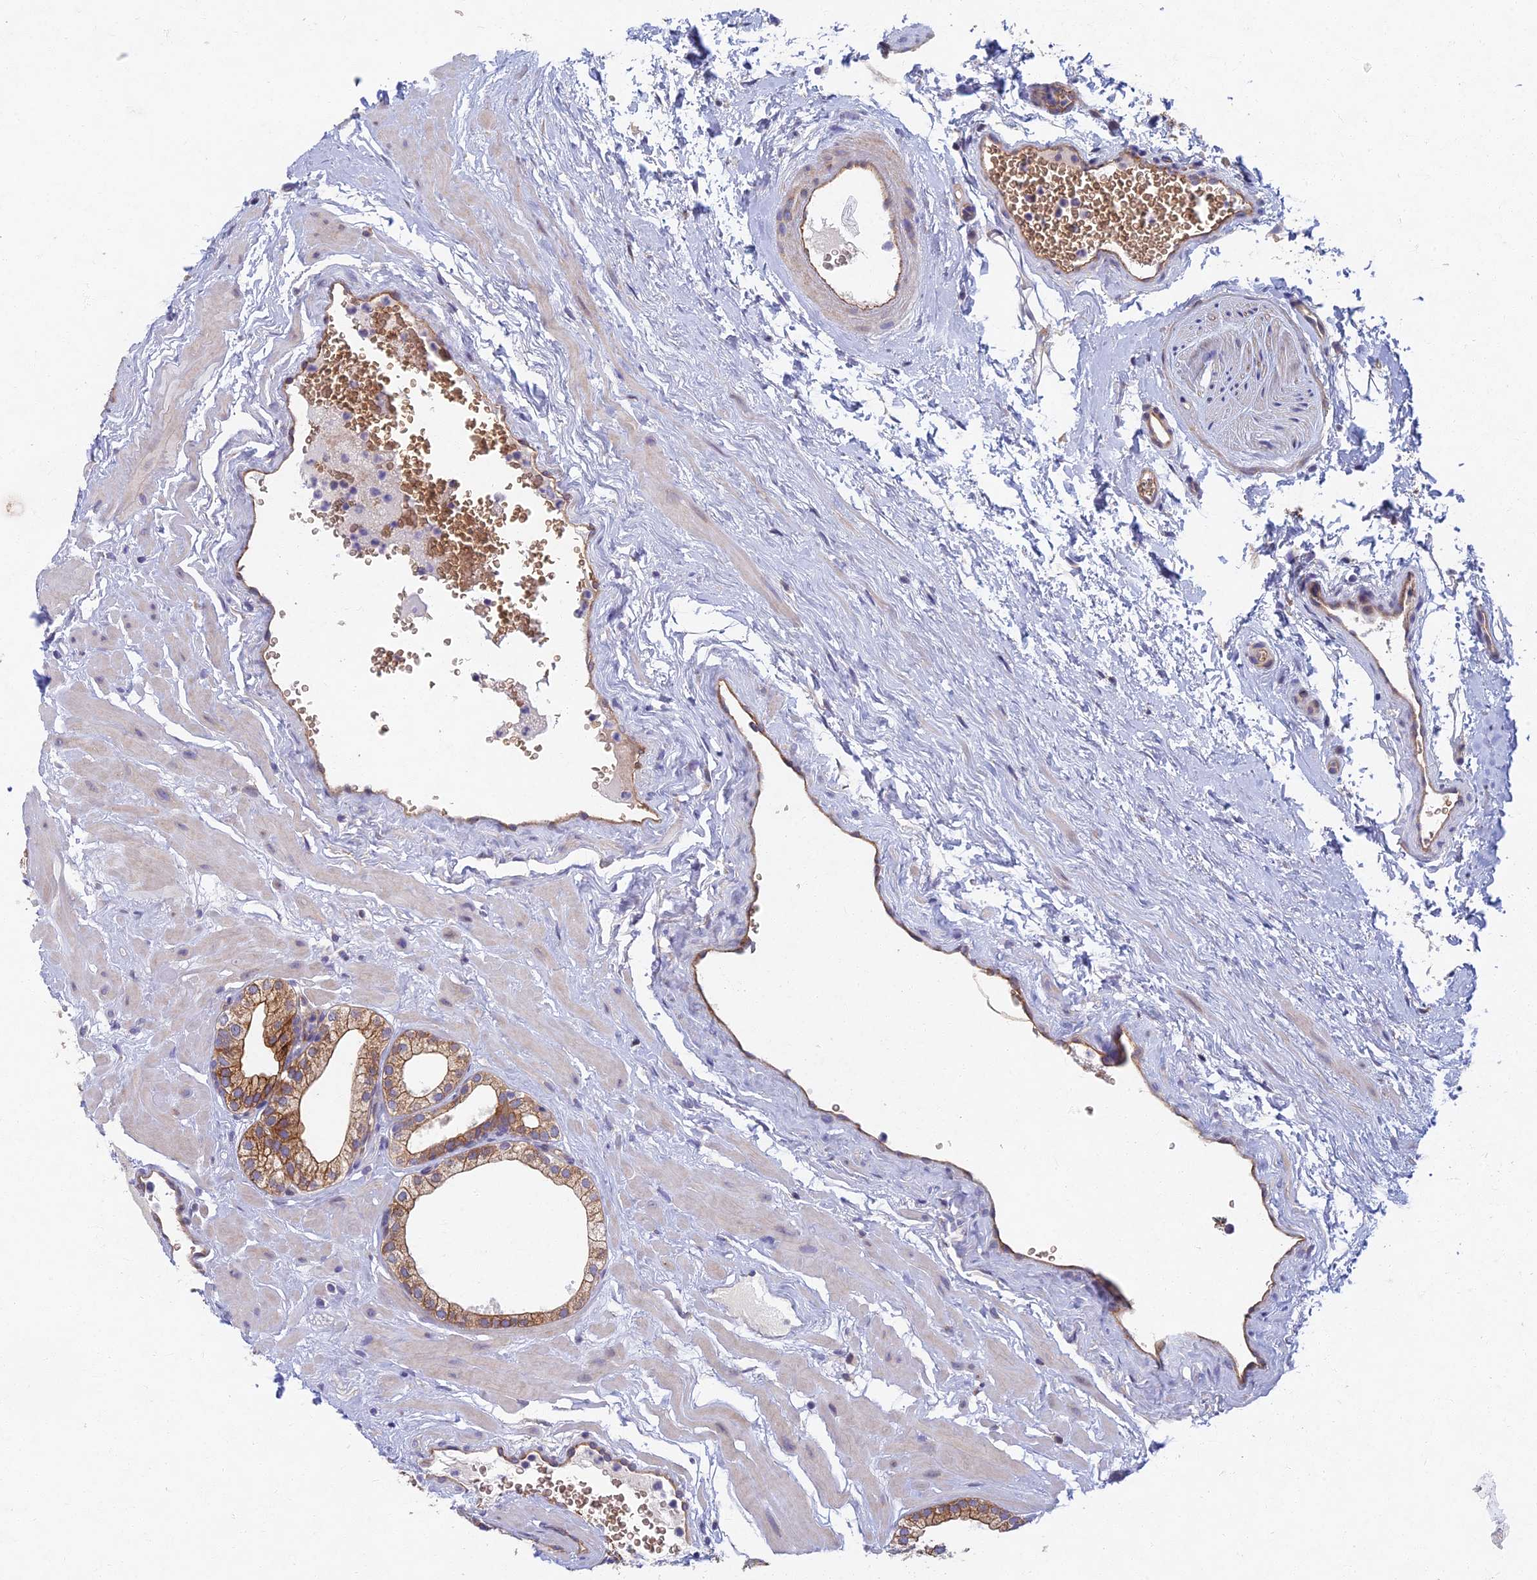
{"staining": {"intensity": "moderate", "quantity": ">75%", "location": "cytoplasmic/membranous"}, "tissue": "prostate", "cell_type": "Glandular cells", "image_type": "normal", "snomed": [{"axis": "morphology", "description": "Normal tissue, NOS"}, {"axis": "morphology", "description": "Urothelial carcinoma, Low grade"}, {"axis": "topography", "description": "Urinary bladder"}, {"axis": "topography", "description": "Prostate"}], "caption": "Human prostate stained for a protein (brown) reveals moderate cytoplasmic/membranous positive expression in approximately >75% of glandular cells.", "gene": "RHBDL2", "patient": {"sex": "male", "age": 60}}